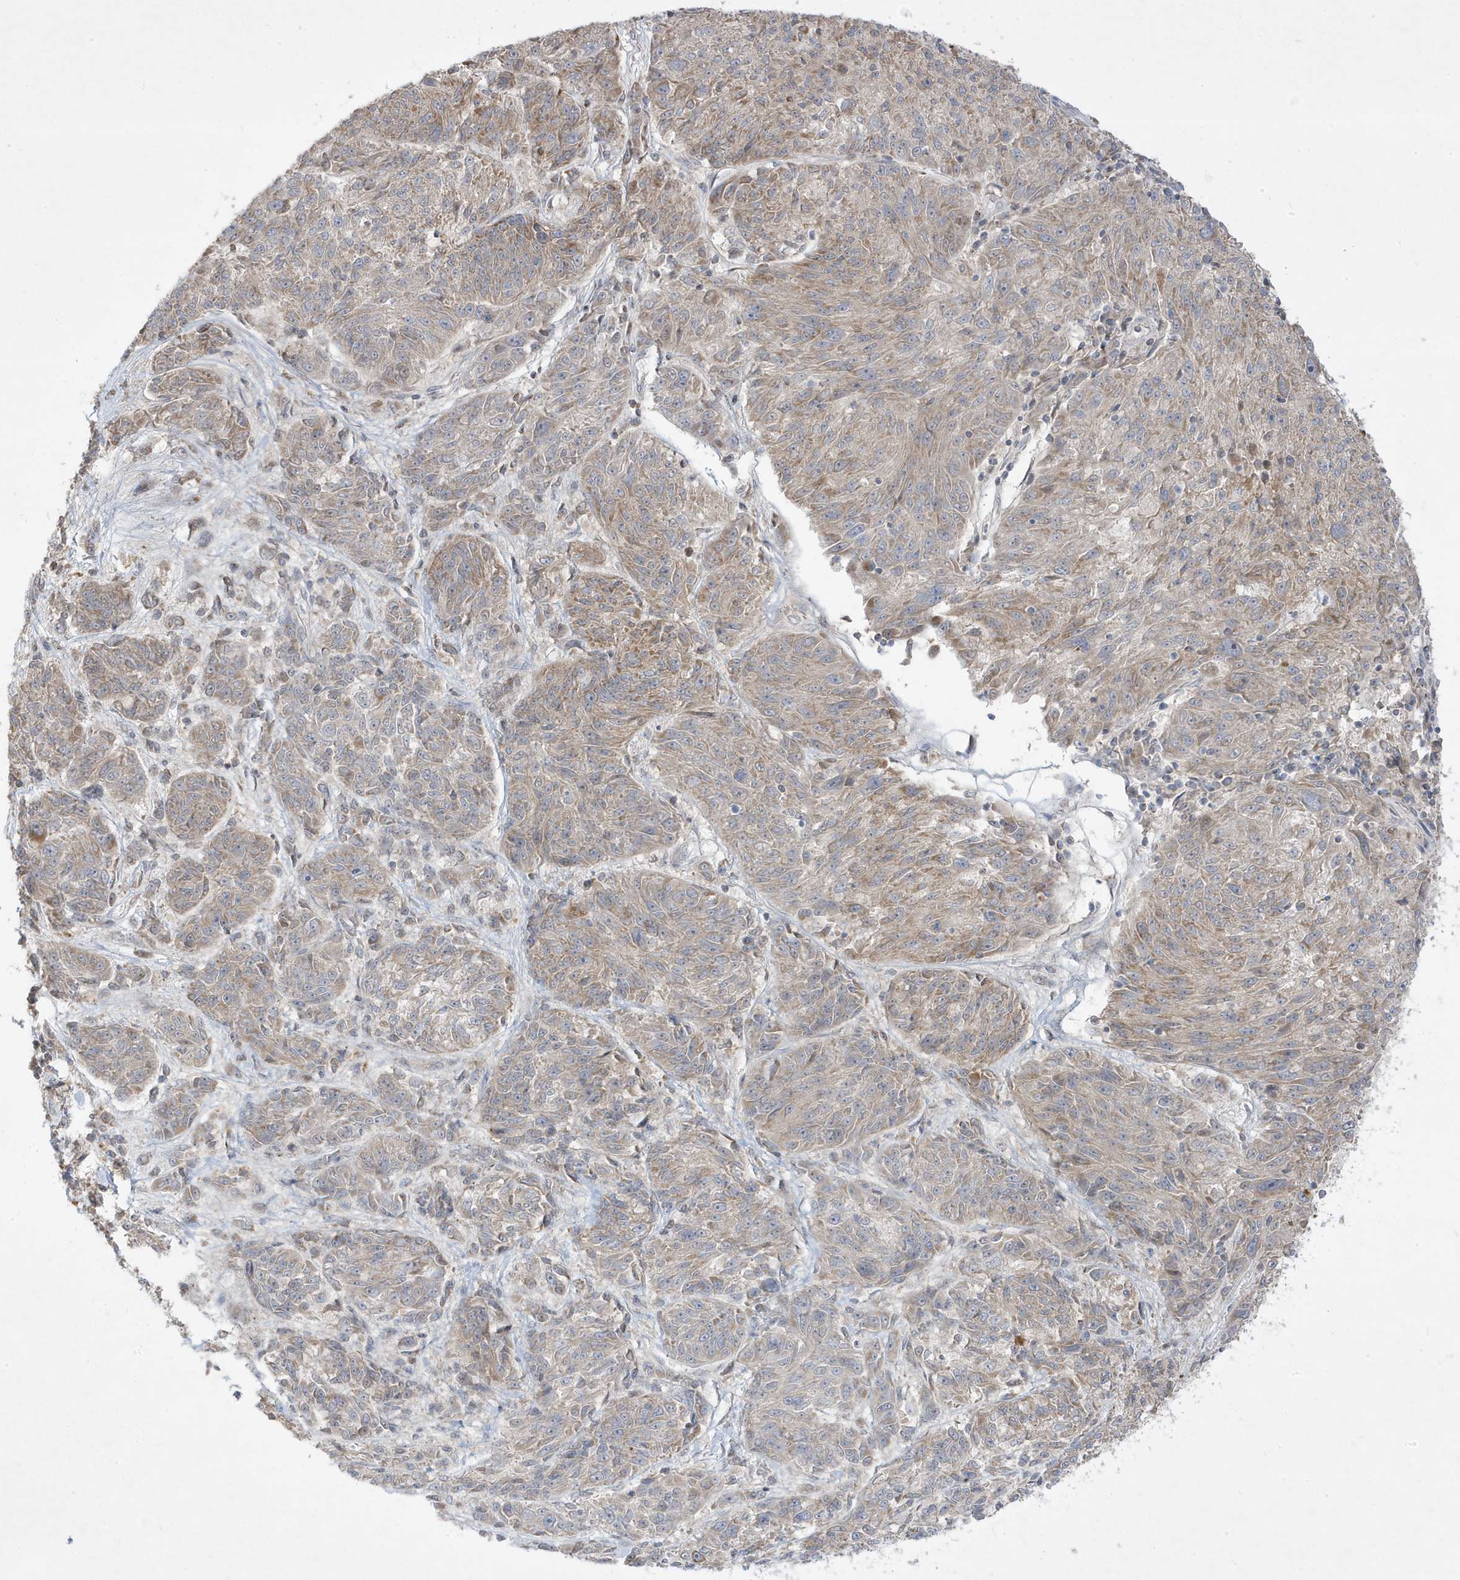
{"staining": {"intensity": "weak", "quantity": "25%-75%", "location": "cytoplasmic/membranous"}, "tissue": "melanoma", "cell_type": "Tumor cells", "image_type": "cancer", "snomed": [{"axis": "morphology", "description": "Malignant melanoma, NOS"}, {"axis": "topography", "description": "Skin"}], "caption": "Malignant melanoma was stained to show a protein in brown. There is low levels of weak cytoplasmic/membranous positivity in about 25%-75% of tumor cells. The staining was performed using DAB, with brown indicating positive protein expression. Nuclei are stained blue with hematoxylin.", "gene": "ADAMTSL3", "patient": {"sex": "male", "age": 53}}